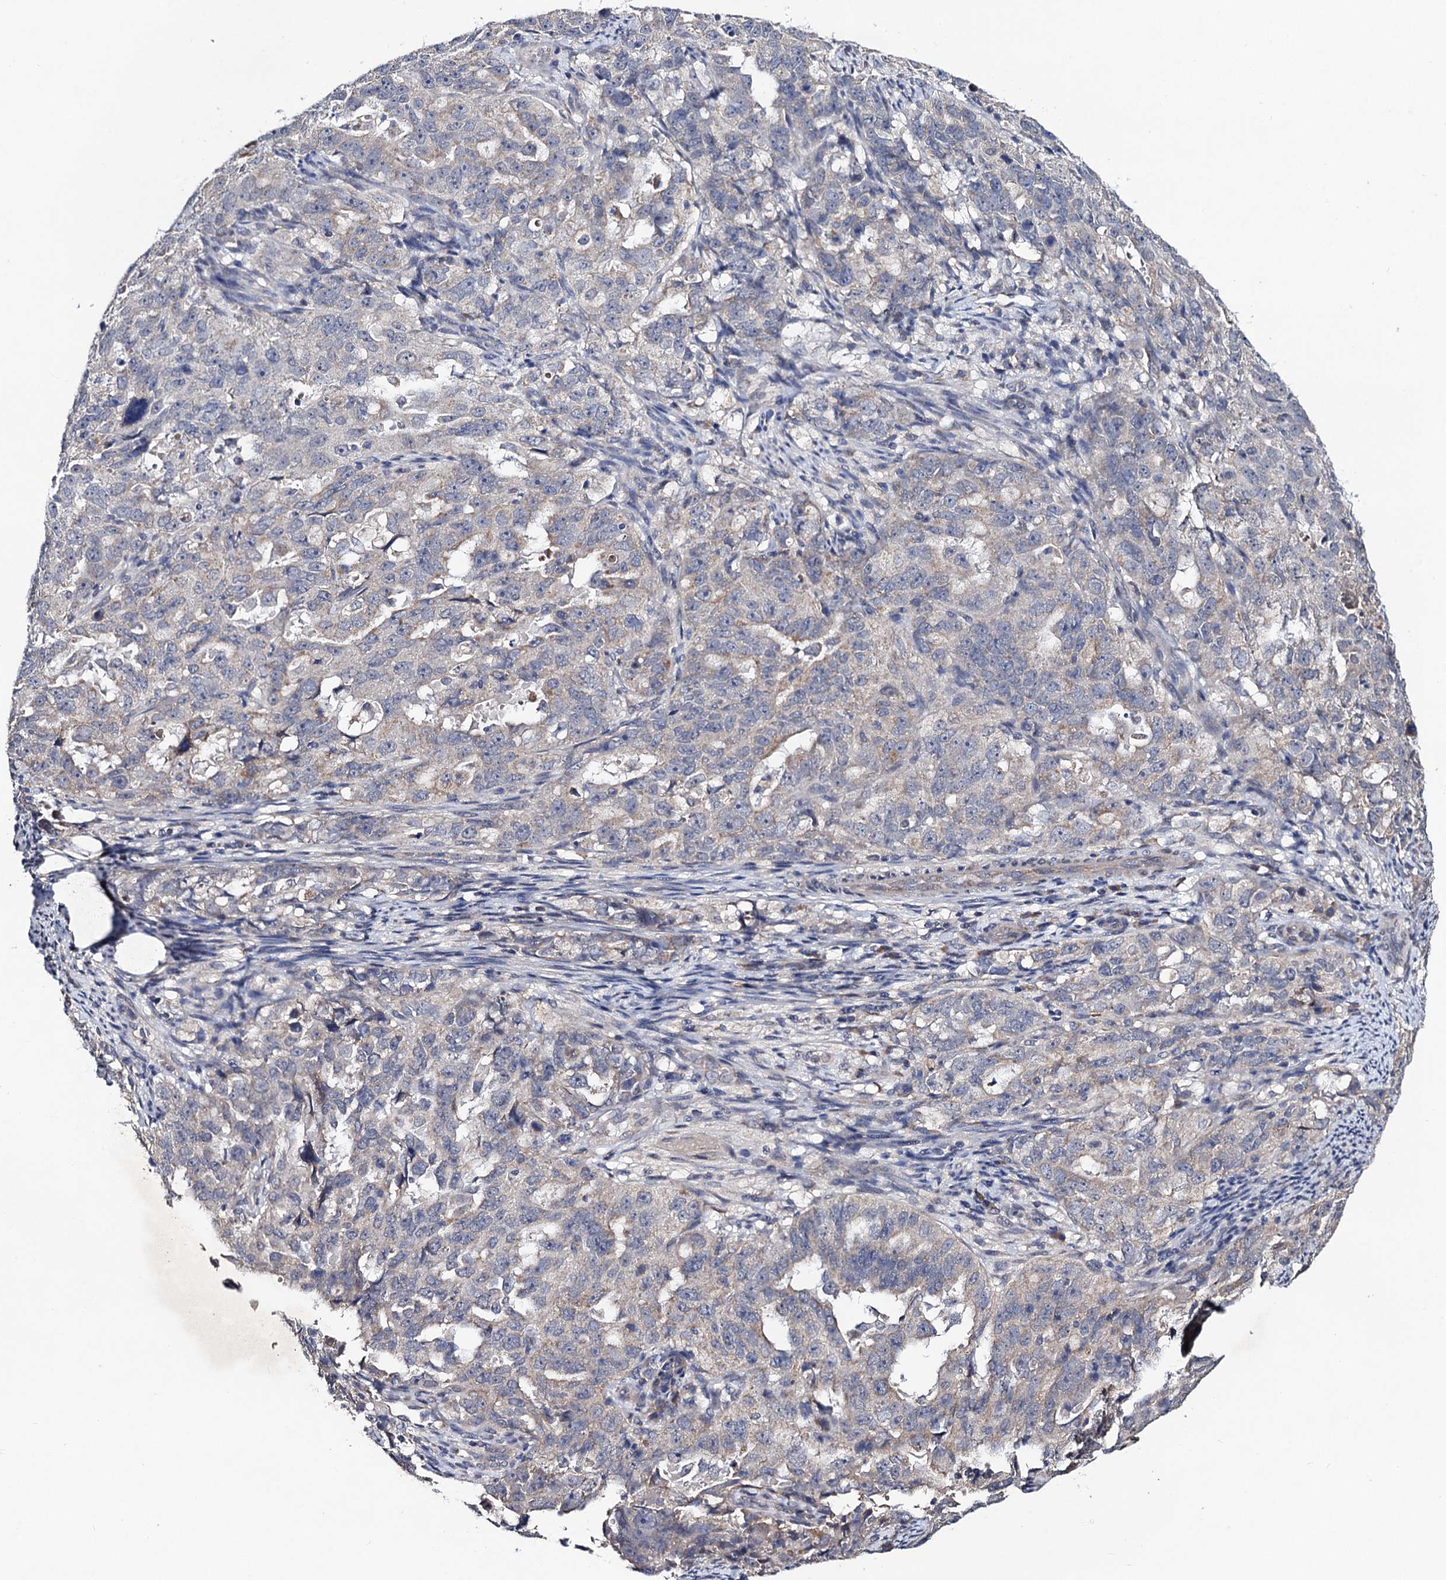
{"staining": {"intensity": "weak", "quantity": "<25%", "location": "cytoplasmic/membranous"}, "tissue": "endometrial cancer", "cell_type": "Tumor cells", "image_type": "cancer", "snomed": [{"axis": "morphology", "description": "Adenocarcinoma, NOS"}, {"axis": "topography", "description": "Endometrium"}], "caption": "Adenocarcinoma (endometrial) stained for a protein using immunohistochemistry demonstrates no positivity tumor cells.", "gene": "VPS37D", "patient": {"sex": "female", "age": 65}}